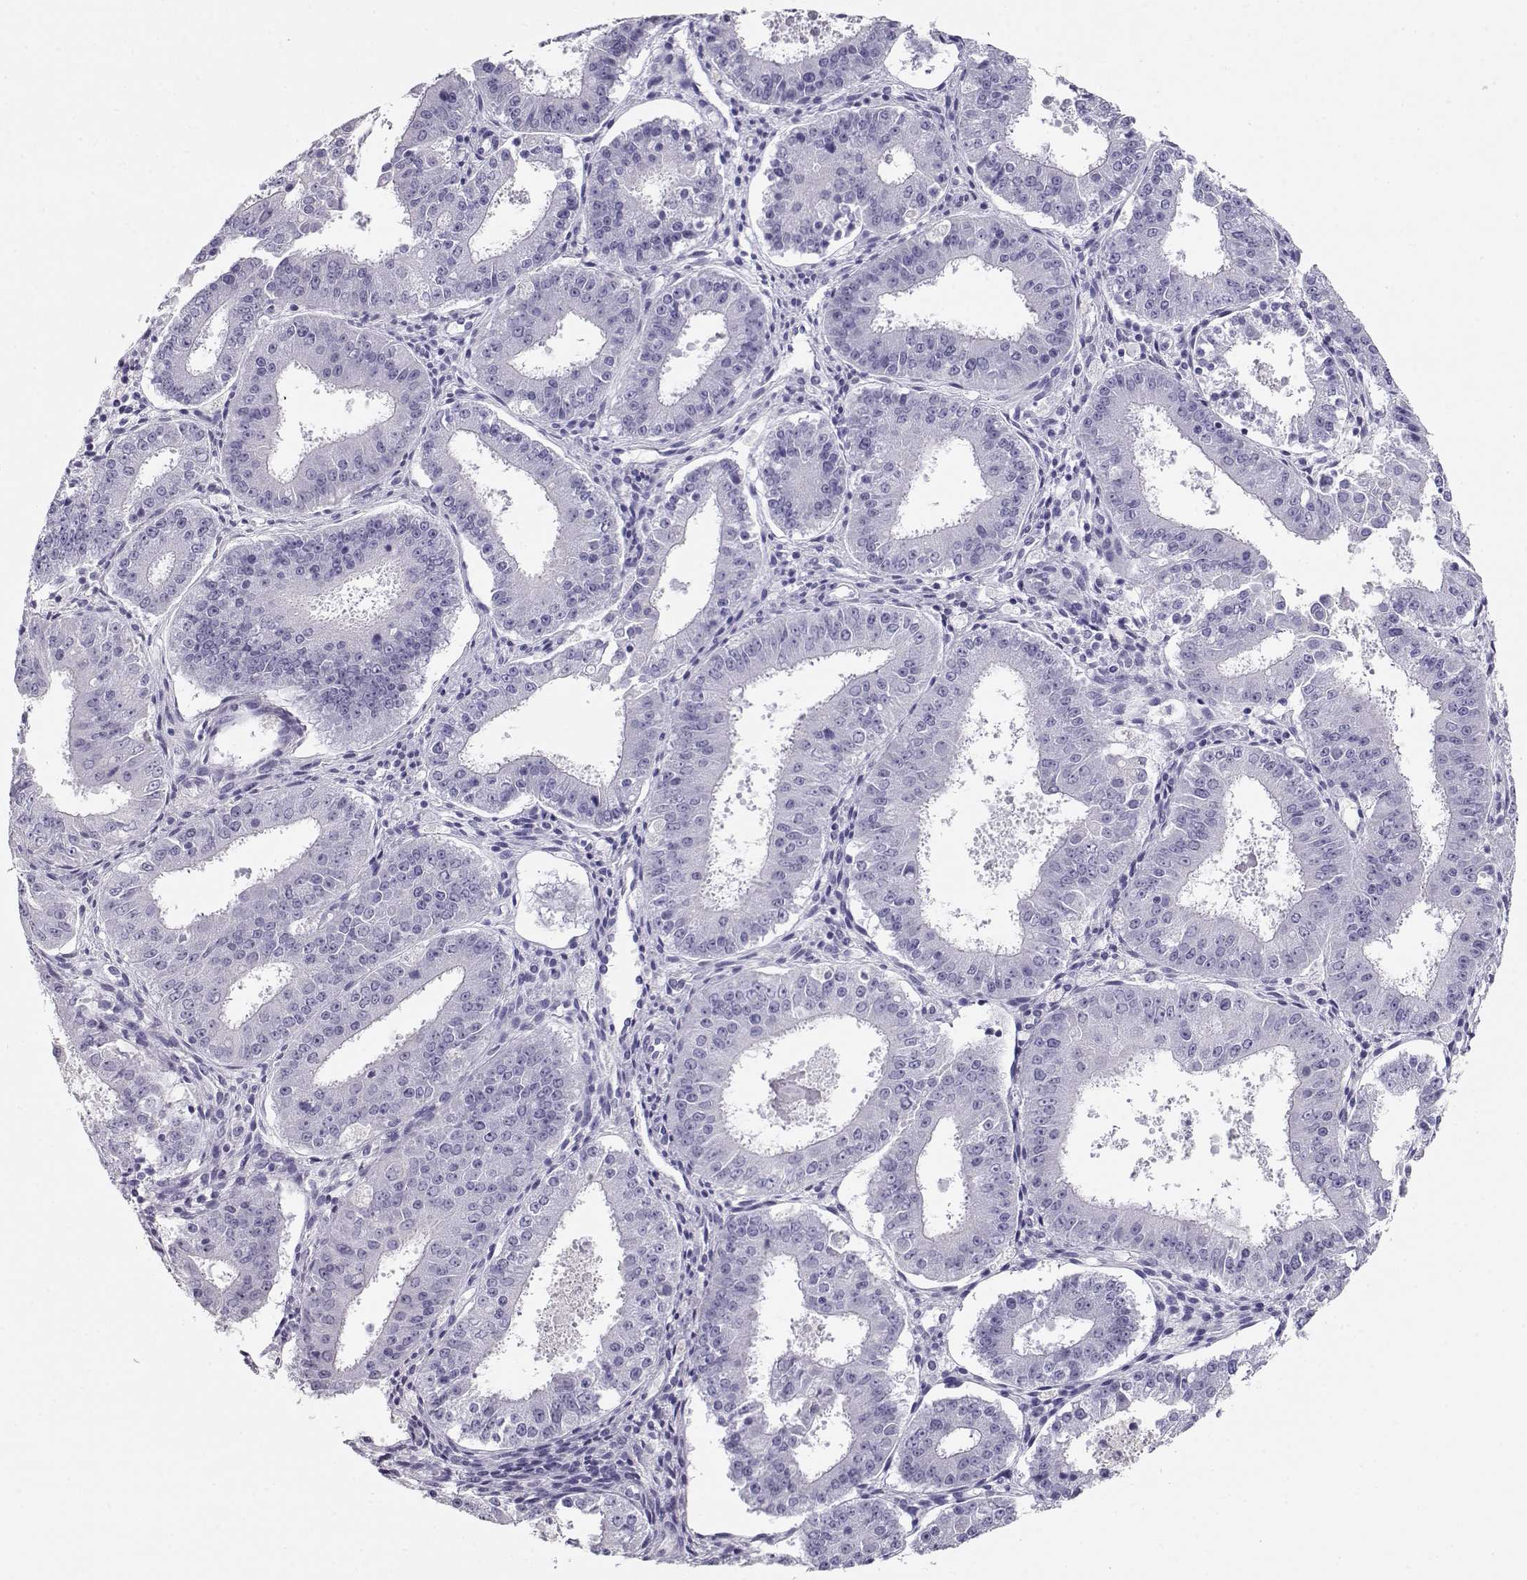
{"staining": {"intensity": "negative", "quantity": "none", "location": "none"}, "tissue": "ovarian cancer", "cell_type": "Tumor cells", "image_type": "cancer", "snomed": [{"axis": "morphology", "description": "Carcinoma, endometroid"}, {"axis": "topography", "description": "Ovary"}], "caption": "DAB immunohistochemical staining of human ovarian cancer (endometroid carcinoma) shows no significant expression in tumor cells.", "gene": "ACTN2", "patient": {"sex": "female", "age": 42}}